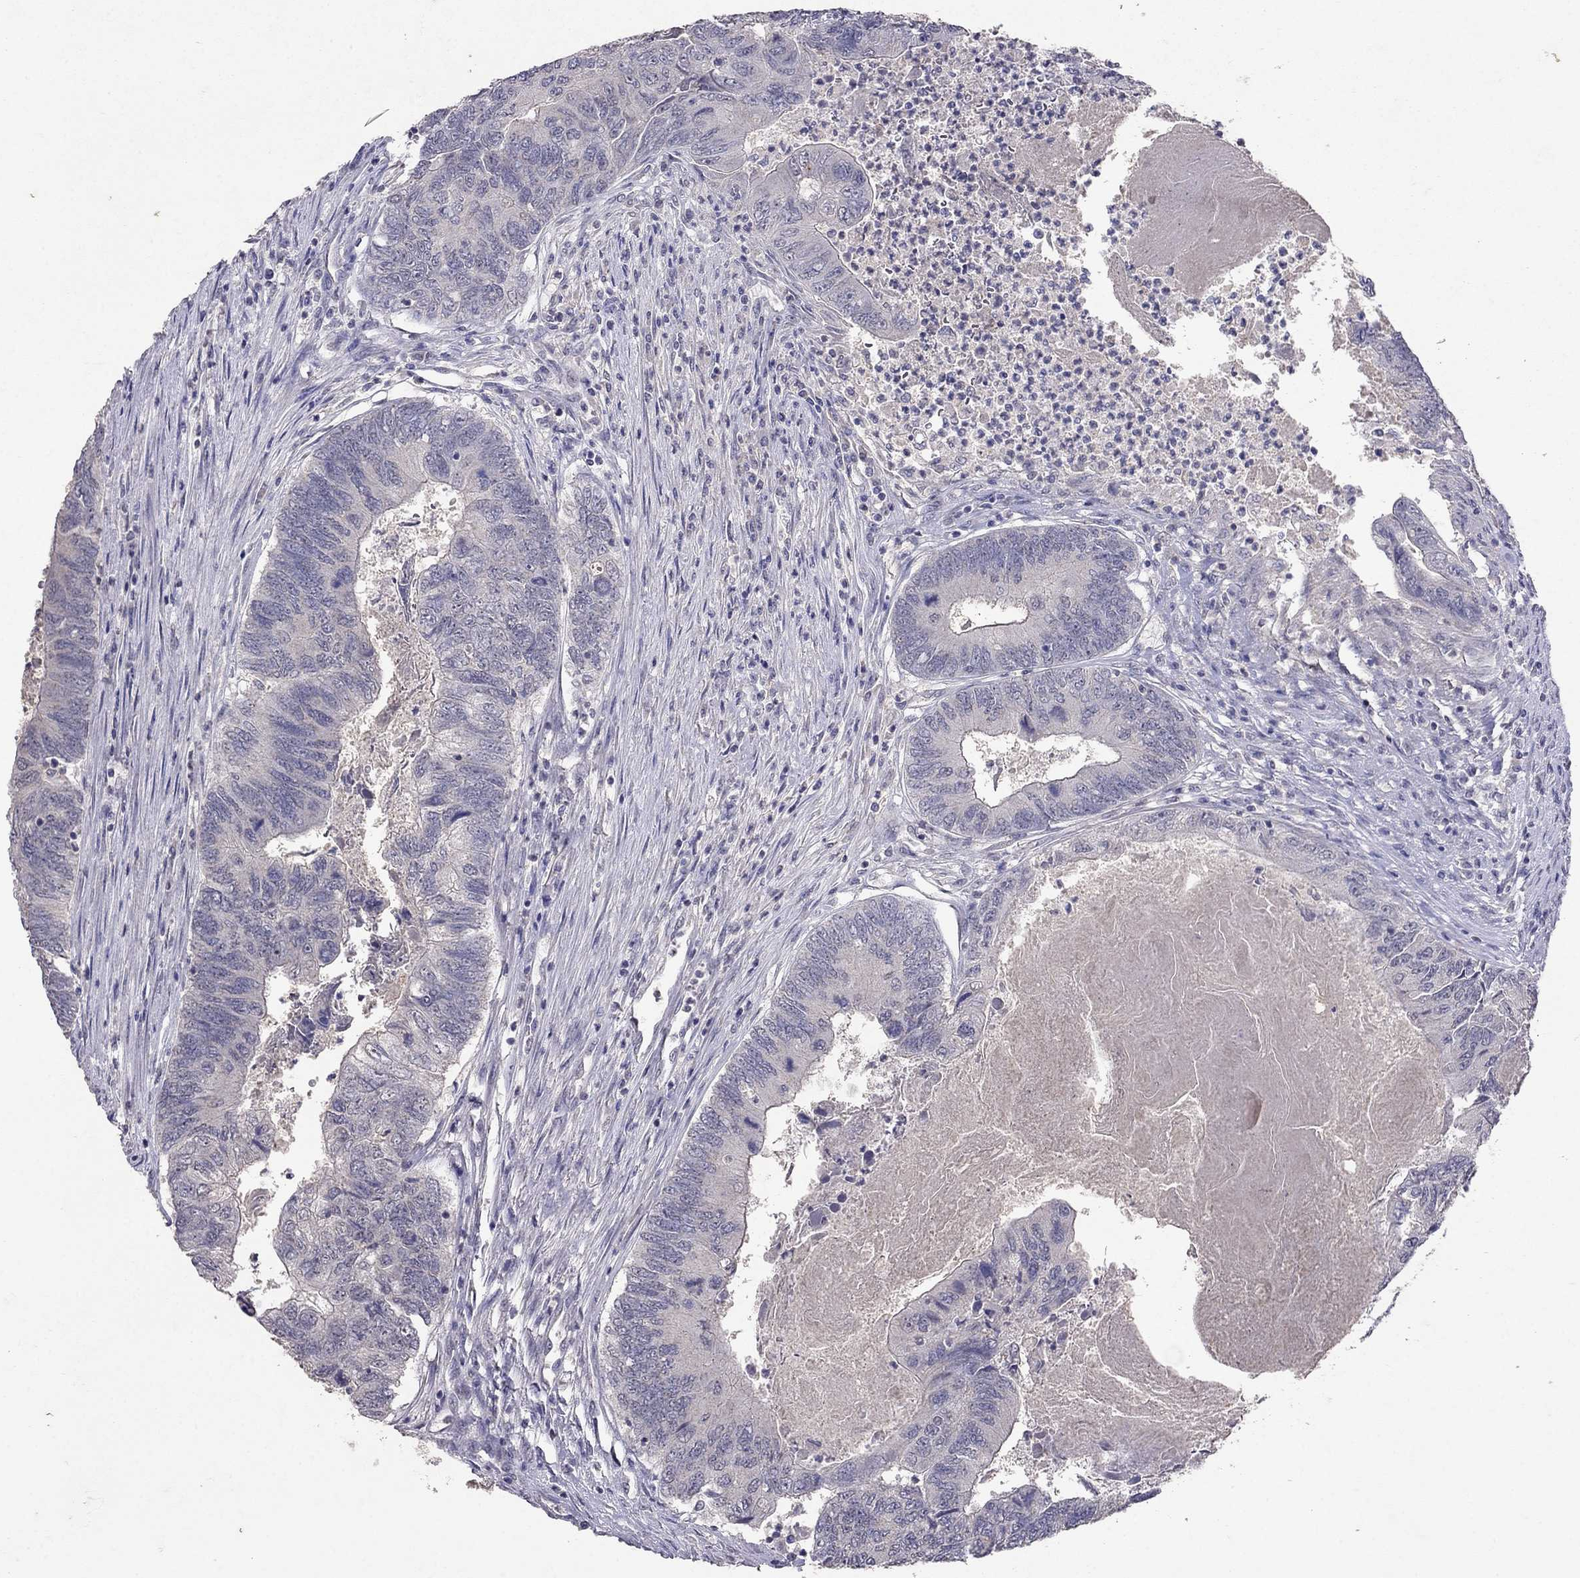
{"staining": {"intensity": "negative", "quantity": "none", "location": "none"}, "tissue": "colorectal cancer", "cell_type": "Tumor cells", "image_type": "cancer", "snomed": [{"axis": "morphology", "description": "Adenocarcinoma, NOS"}, {"axis": "topography", "description": "Colon"}], "caption": "High magnification brightfield microscopy of colorectal cancer stained with DAB (3,3'-diaminobenzidine) (brown) and counterstained with hematoxylin (blue): tumor cells show no significant staining.", "gene": "FST", "patient": {"sex": "female", "age": 67}}